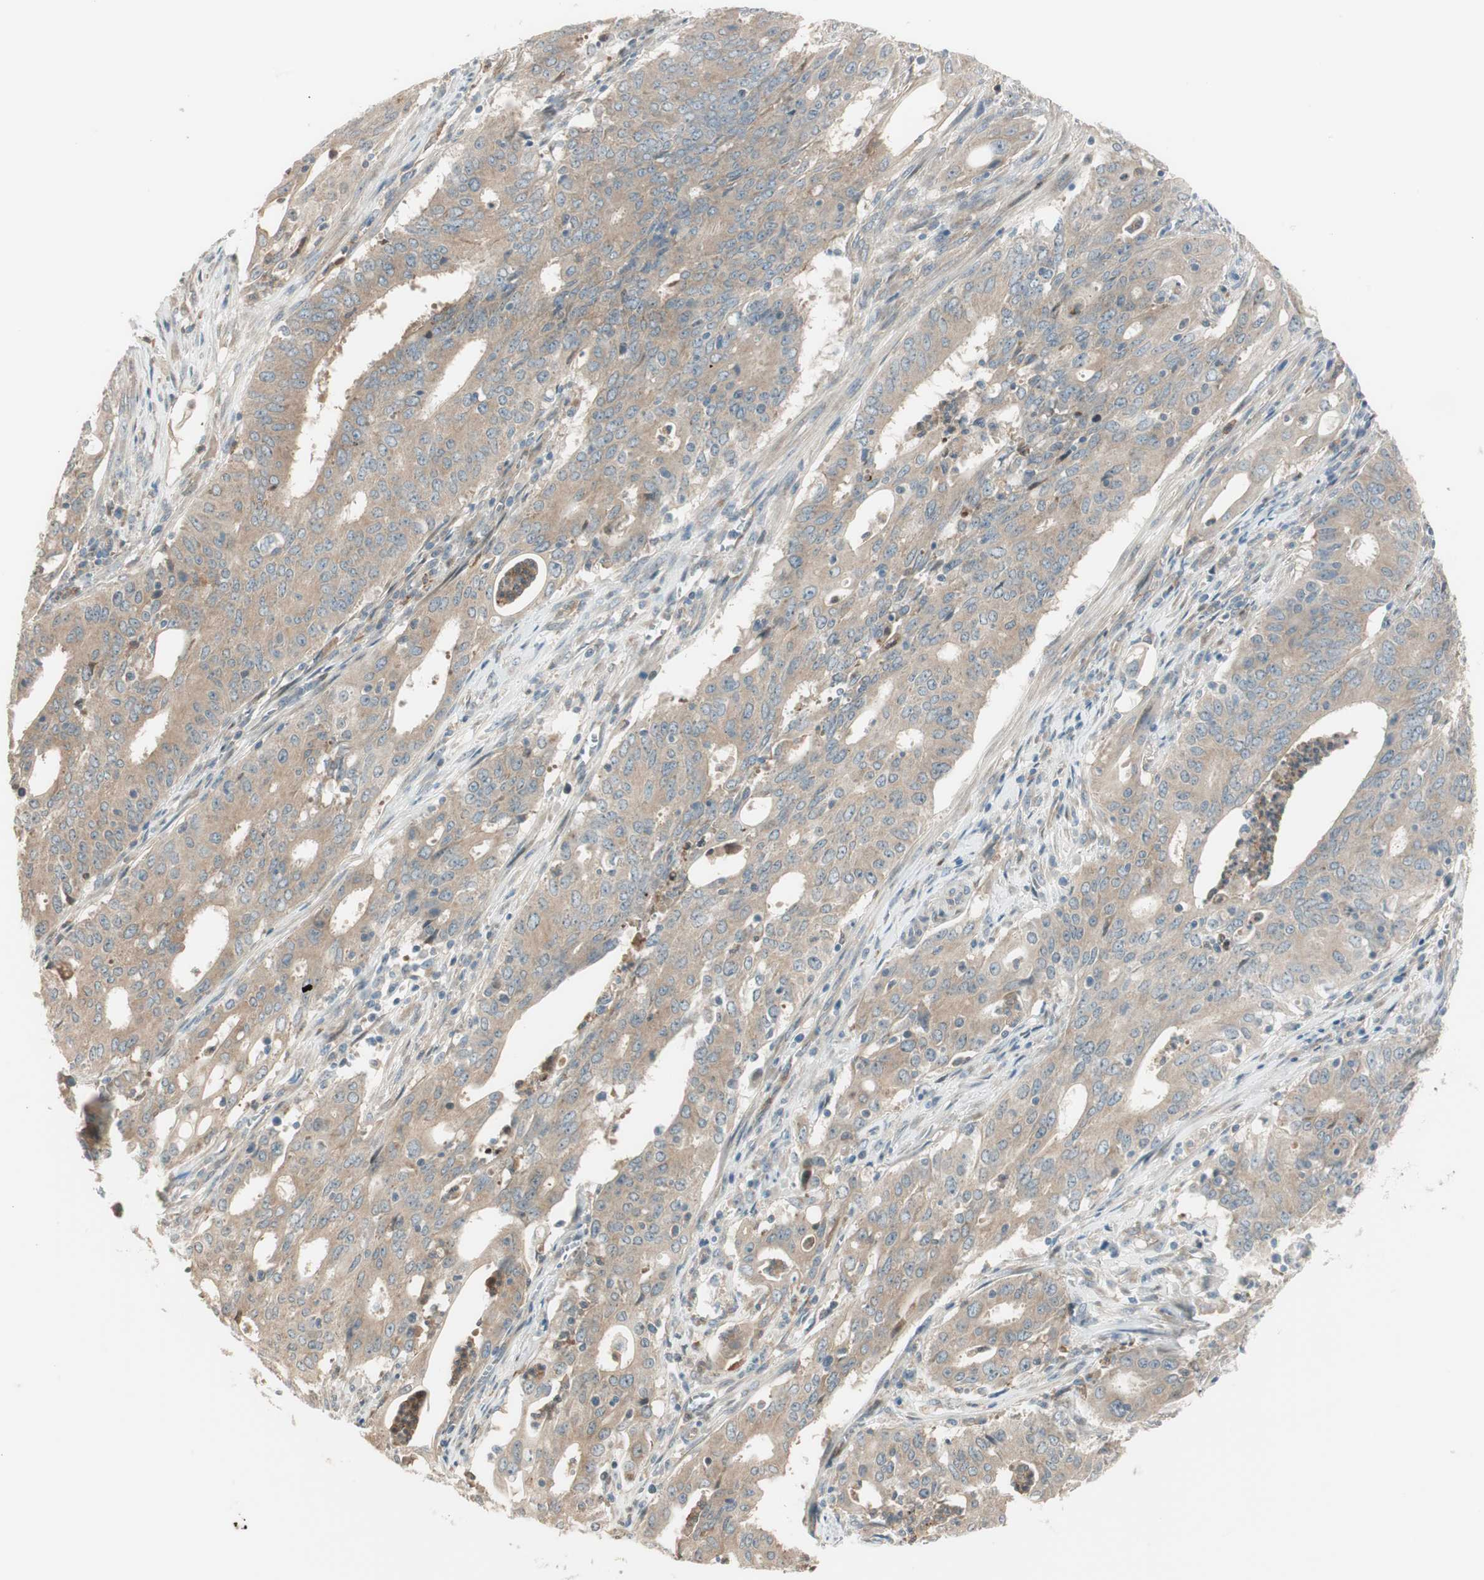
{"staining": {"intensity": "moderate", "quantity": ">75%", "location": "cytoplasmic/membranous"}, "tissue": "cervical cancer", "cell_type": "Tumor cells", "image_type": "cancer", "snomed": [{"axis": "morphology", "description": "Adenocarcinoma, NOS"}, {"axis": "topography", "description": "Cervix"}], "caption": "Cervical cancer (adenocarcinoma) stained with a protein marker shows moderate staining in tumor cells.", "gene": "CGRRF1", "patient": {"sex": "female", "age": 44}}